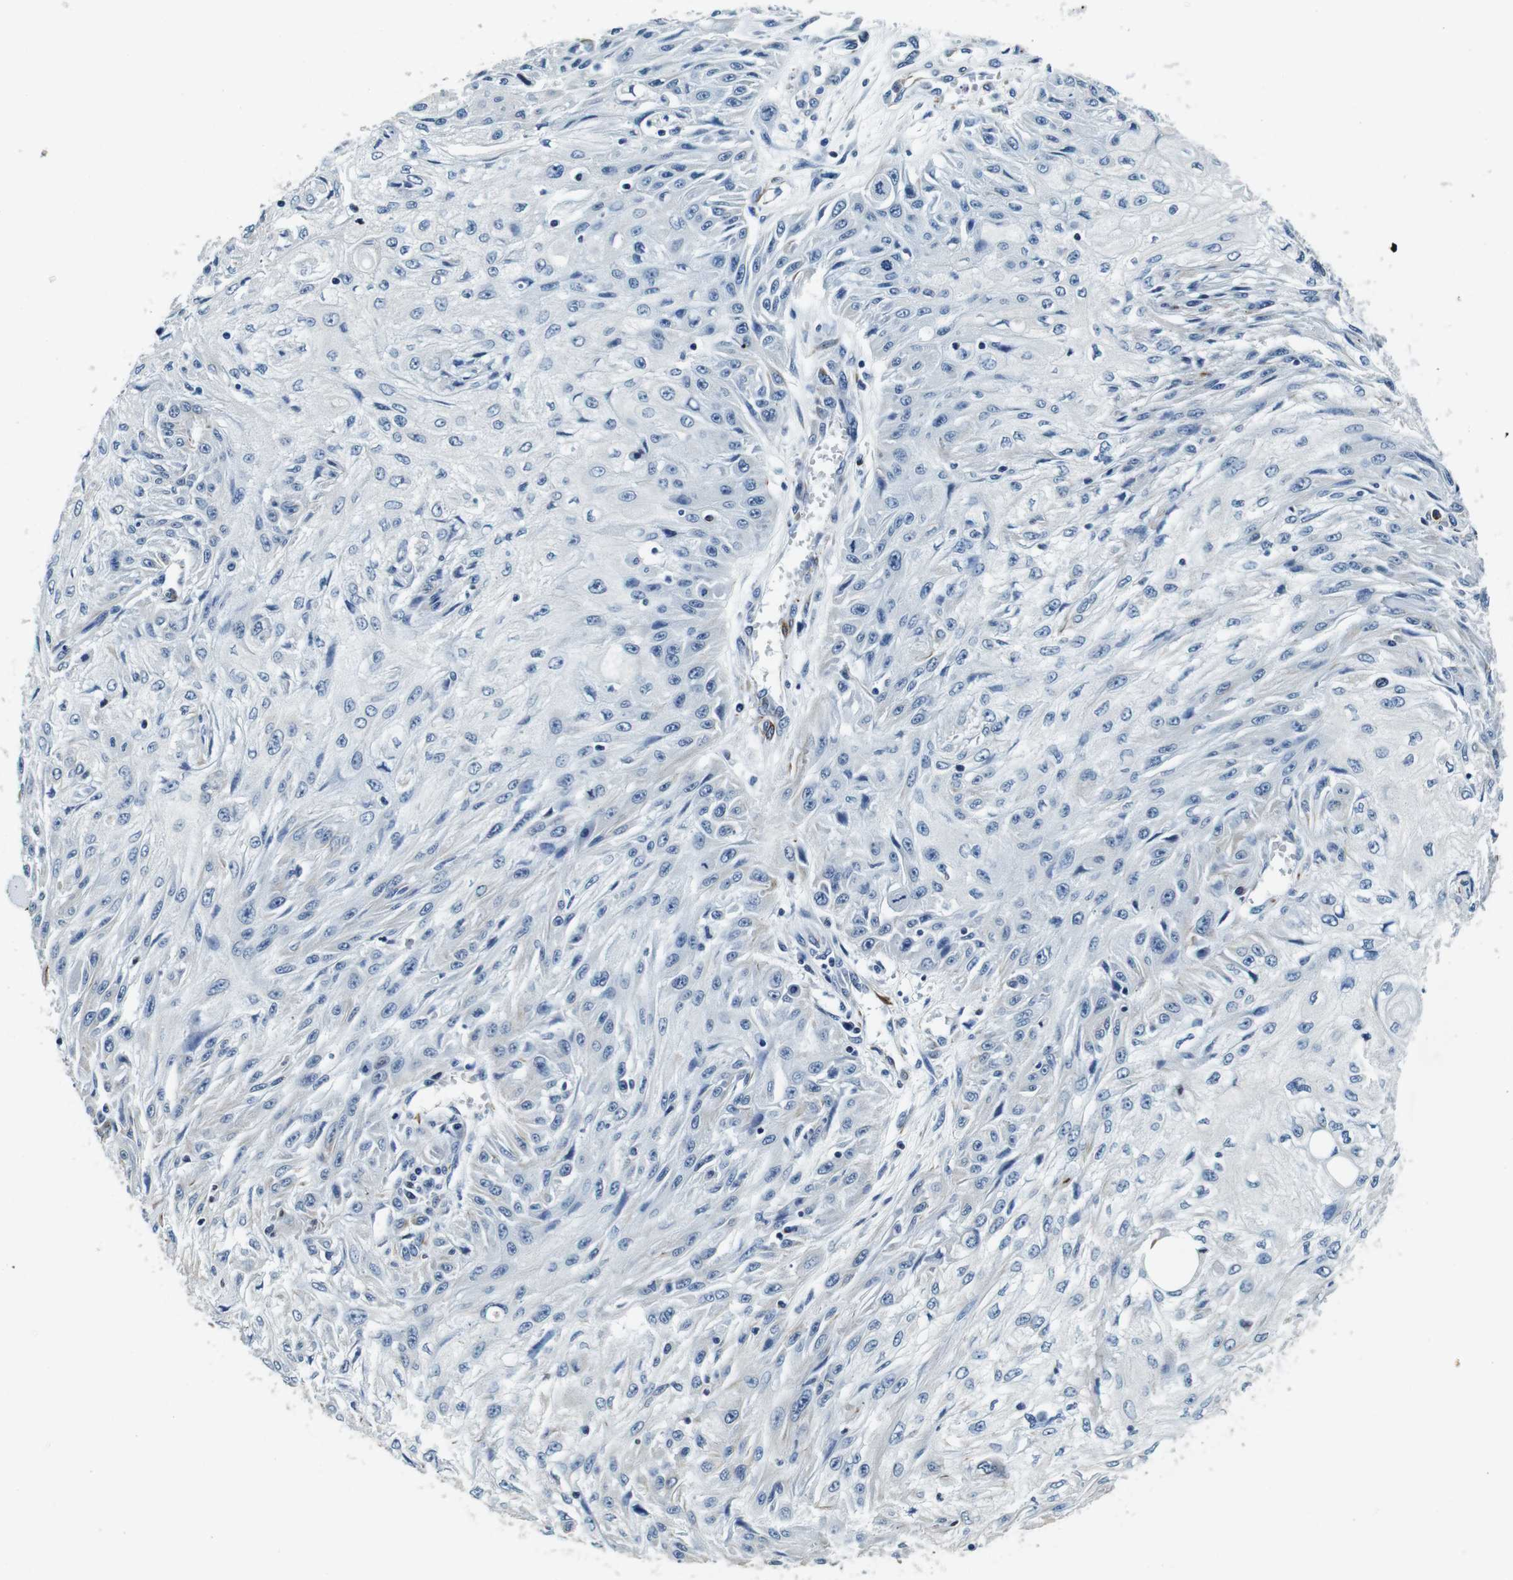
{"staining": {"intensity": "moderate", "quantity": "<25%", "location": "cytoplasmic/membranous"}, "tissue": "skin cancer", "cell_type": "Tumor cells", "image_type": "cancer", "snomed": [{"axis": "morphology", "description": "Squamous cell carcinoma, NOS"}, {"axis": "topography", "description": "Skin"}], "caption": "Immunohistochemical staining of skin cancer displays low levels of moderate cytoplasmic/membranous protein expression in approximately <25% of tumor cells.", "gene": "GJE1", "patient": {"sex": "male", "age": 75}}